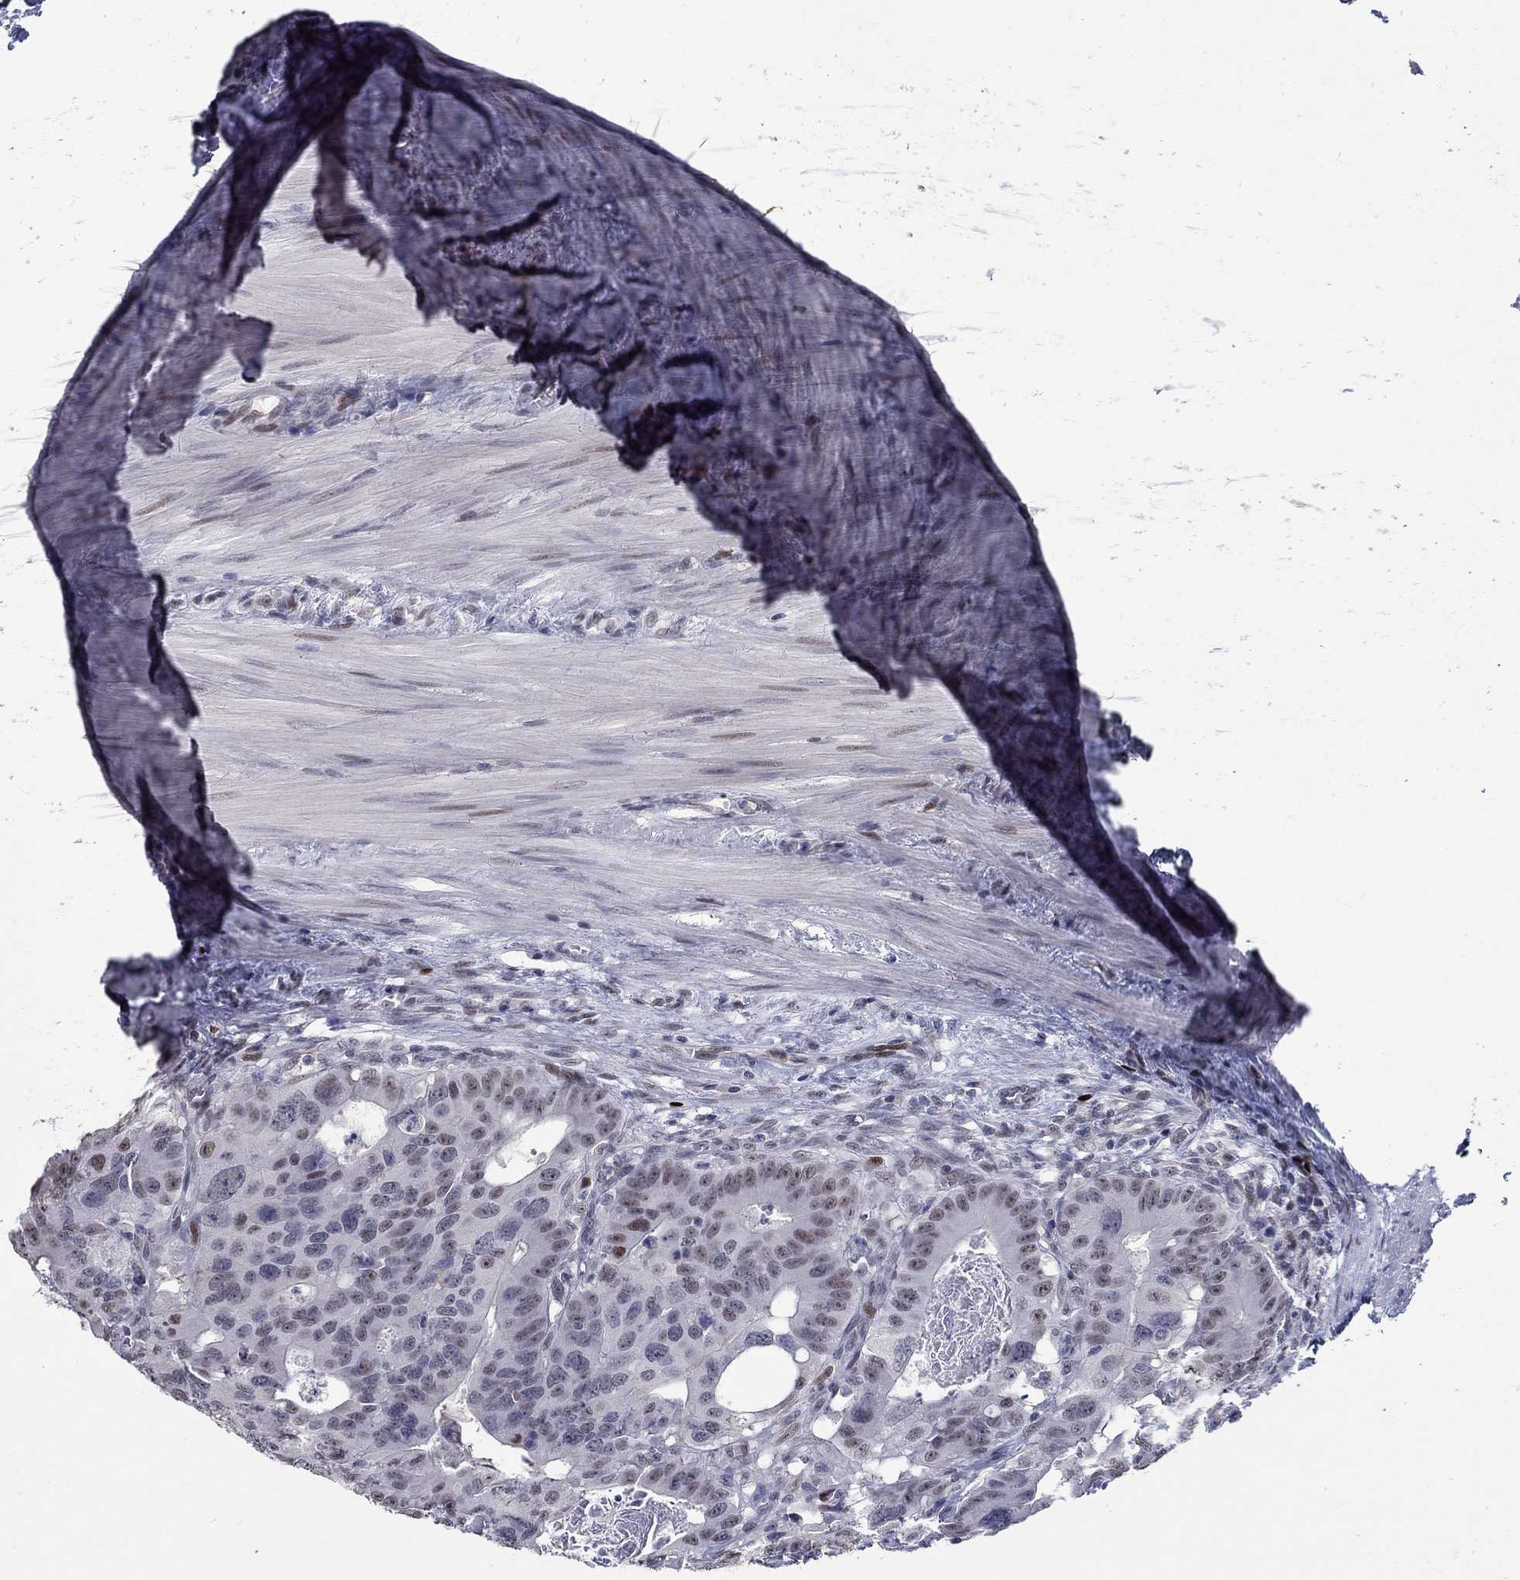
{"staining": {"intensity": "moderate", "quantity": "<25%", "location": "nuclear"}, "tissue": "colorectal cancer", "cell_type": "Tumor cells", "image_type": "cancer", "snomed": [{"axis": "morphology", "description": "Adenocarcinoma, NOS"}, {"axis": "topography", "description": "Rectum"}], "caption": "Colorectal adenocarcinoma tissue displays moderate nuclear expression in approximately <25% of tumor cells (Stains: DAB (3,3'-diaminobenzidine) in brown, nuclei in blue, Microscopy: brightfield microscopy at high magnification).", "gene": "GATA2", "patient": {"sex": "male", "age": 64}}